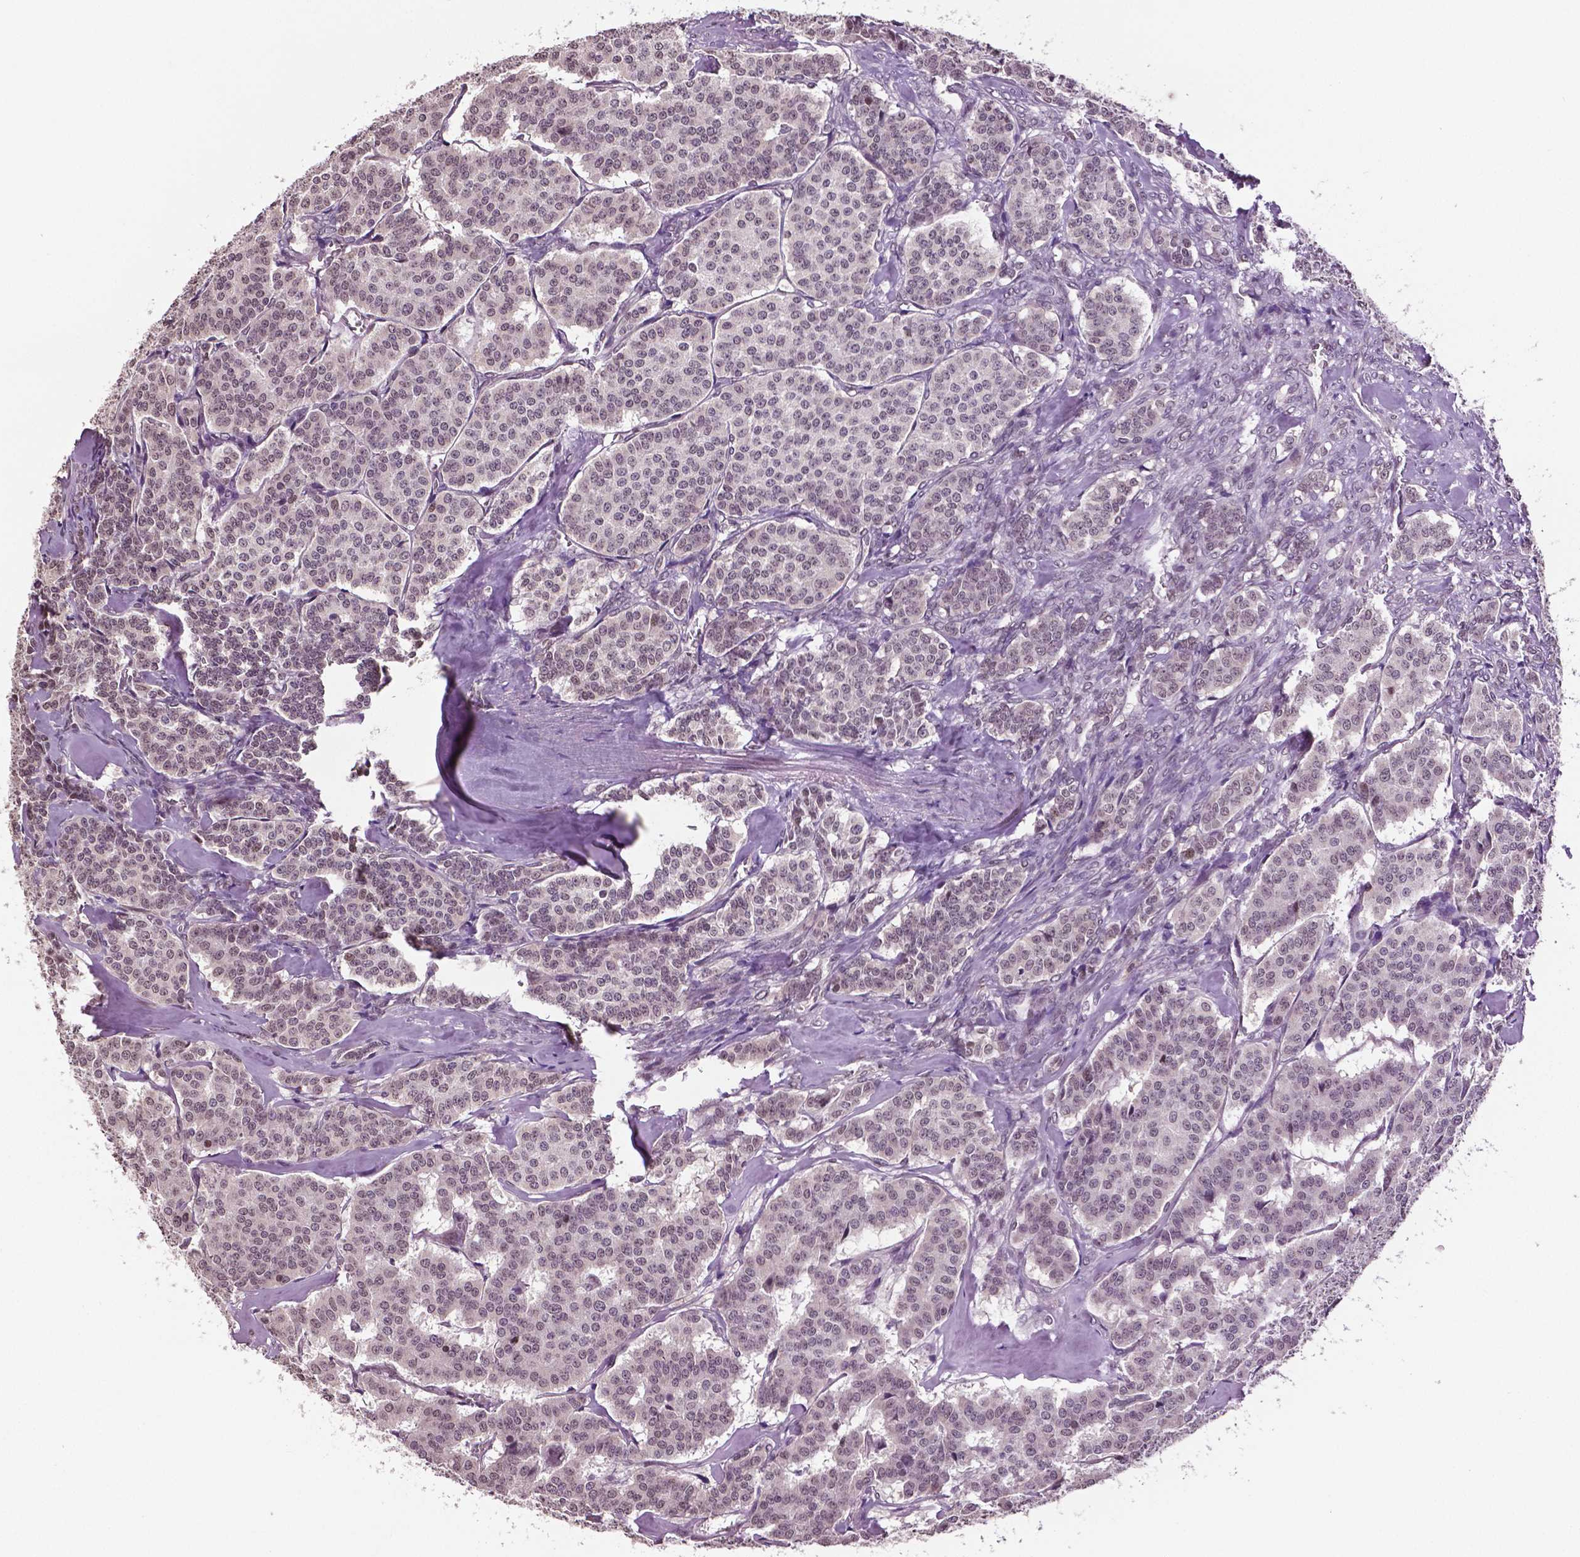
{"staining": {"intensity": "weak", "quantity": "25%-75%", "location": "nuclear"}, "tissue": "carcinoid", "cell_type": "Tumor cells", "image_type": "cancer", "snomed": [{"axis": "morphology", "description": "Carcinoid, malignant, NOS"}, {"axis": "topography", "description": "Lung"}], "caption": "Immunohistochemistry (IHC) histopathology image of neoplastic tissue: malignant carcinoid stained using IHC reveals low levels of weak protein expression localized specifically in the nuclear of tumor cells, appearing as a nuclear brown color.", "gene": "DLX5", "patient": {"sex": "female", "age": 46}}